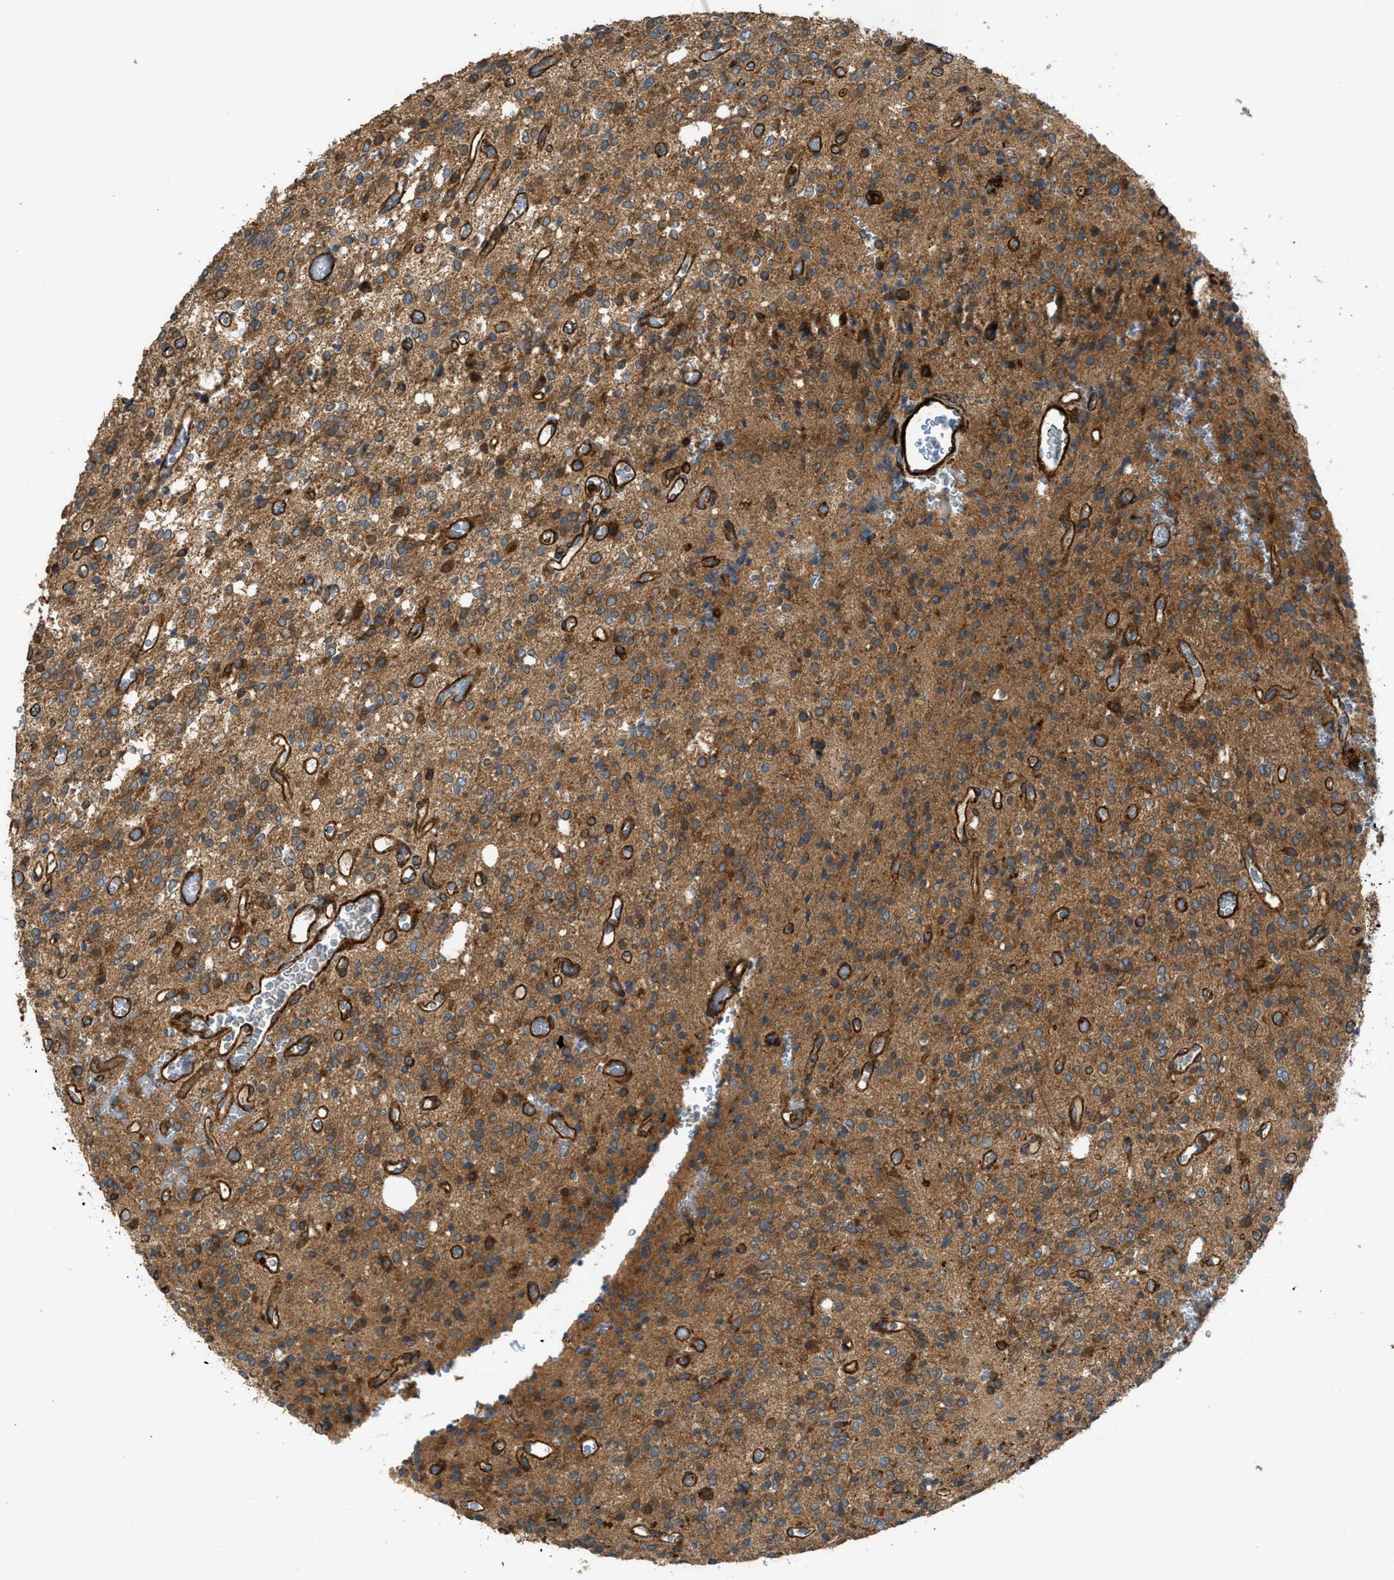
{"staining": {"intensity": "moderate", "quantity": ">75%", "location": "cytoplasmic/membranous"}, "tissue": "glioma", "cell_type": "Tumor cells", "image_type": "cancer", "snomed": [{"axis": "morphology", "description": "Glioma, malignant, High grade"}, {"axis": "topography", "description": "Brain"}], "caption": "Immunohistochemistry (DAB) staining of glioma demonstrates moderate cytoplasmic/membranous protein expression in approximately >75% of tumor cells.", "gene": "EGLN1", "patient": {"sex": "male", "age": 34}}